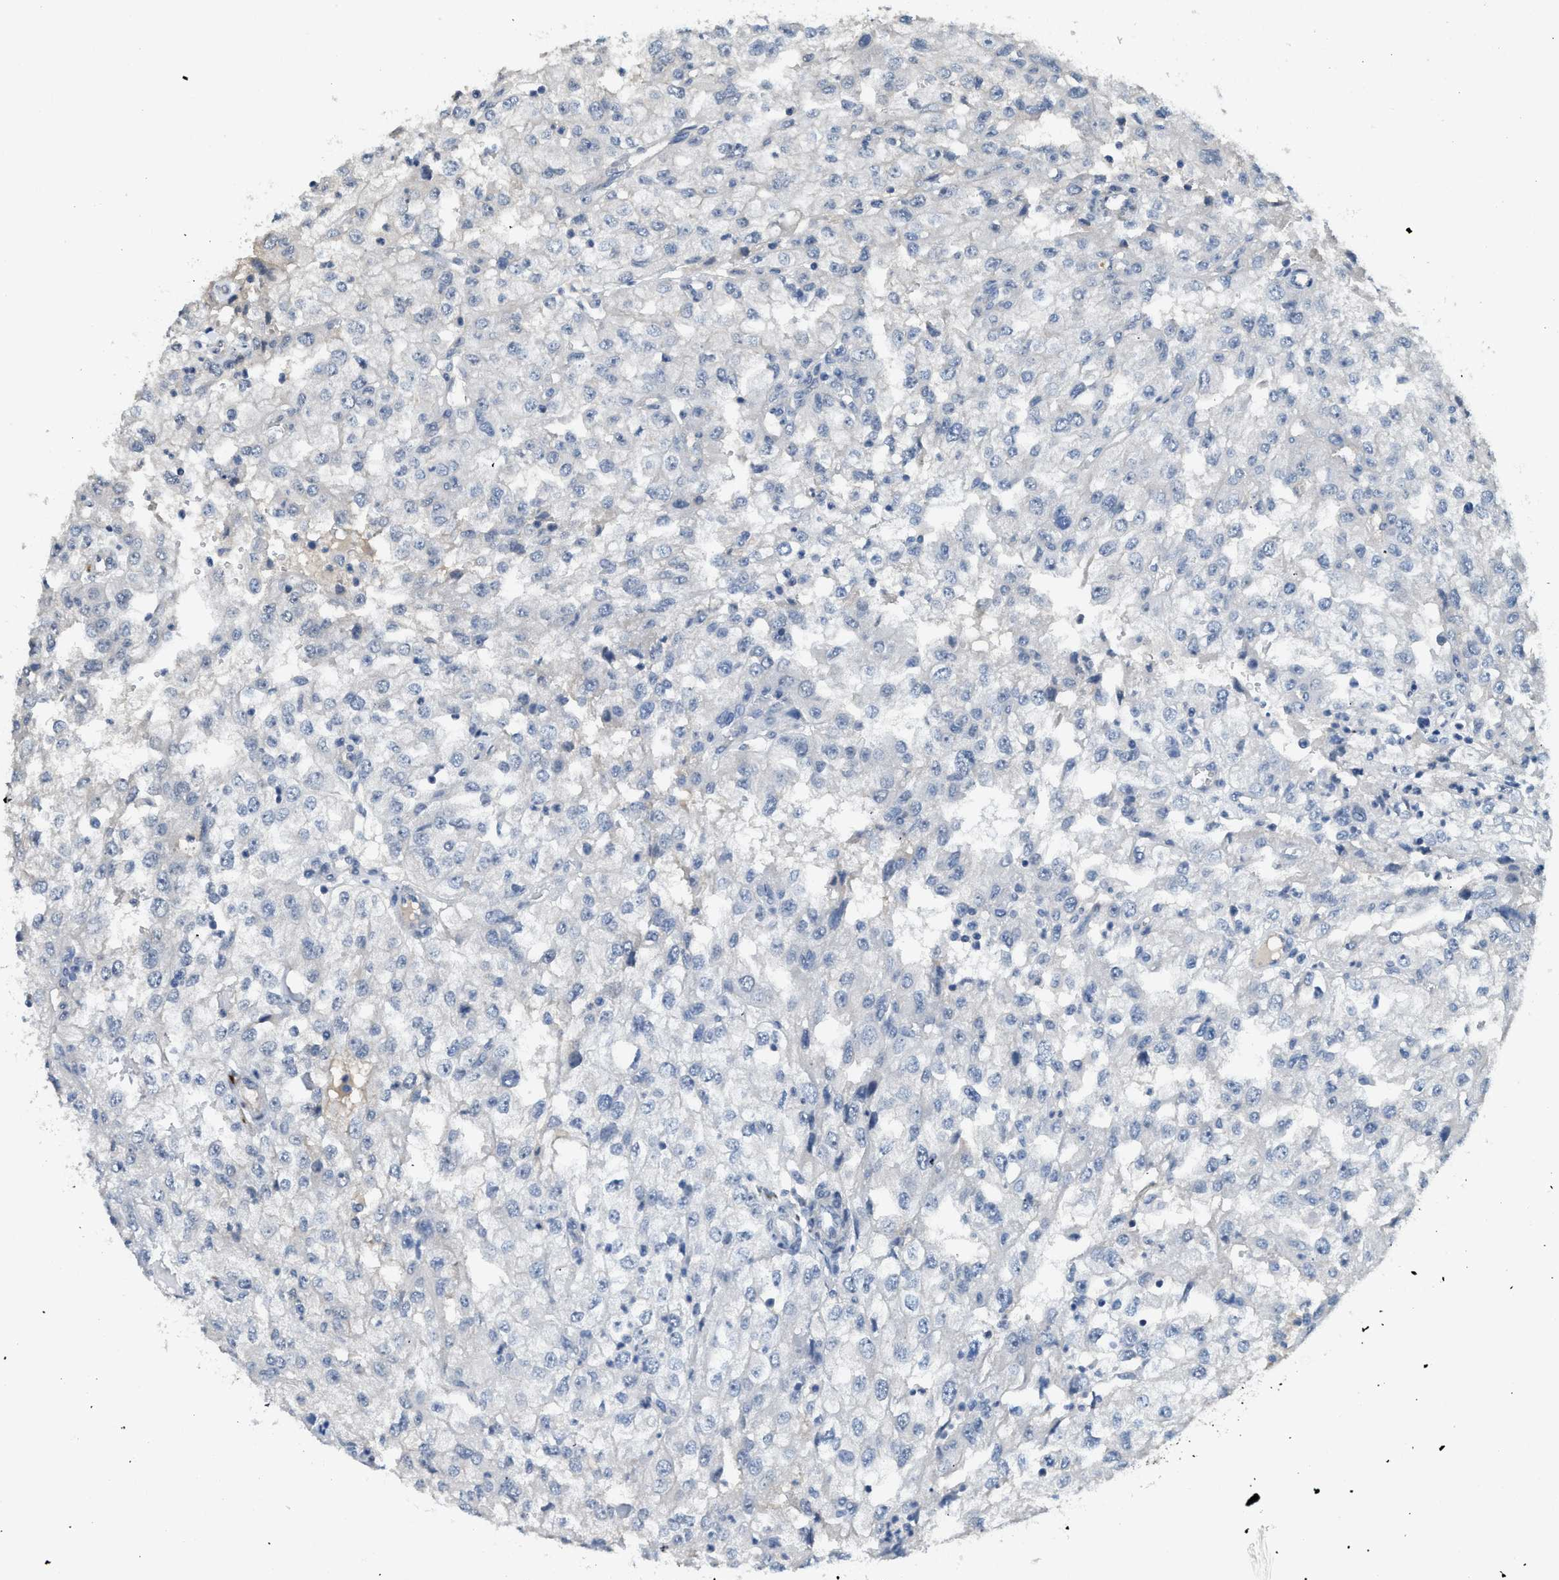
{"staining": {"intensity": "negative", "quantity": "none", "location": "none"}, "tissue": "renal cancer", "cell_type": "Tumor cells", "image_type": "cancer", "snomed": [{"axis": "morphology", "description": "Adenocarcinoma, NOS"}, {"axis": "topography", "description": "Kidney"}], "caption": "Immunohistochemistry histopathology image of neoplastic tissue: renal cancer stained with DAB exhibits no significant protein expression in tumor cells.", "gene": "TMEM154", "patient": {"sex": "female", "age": 54}}